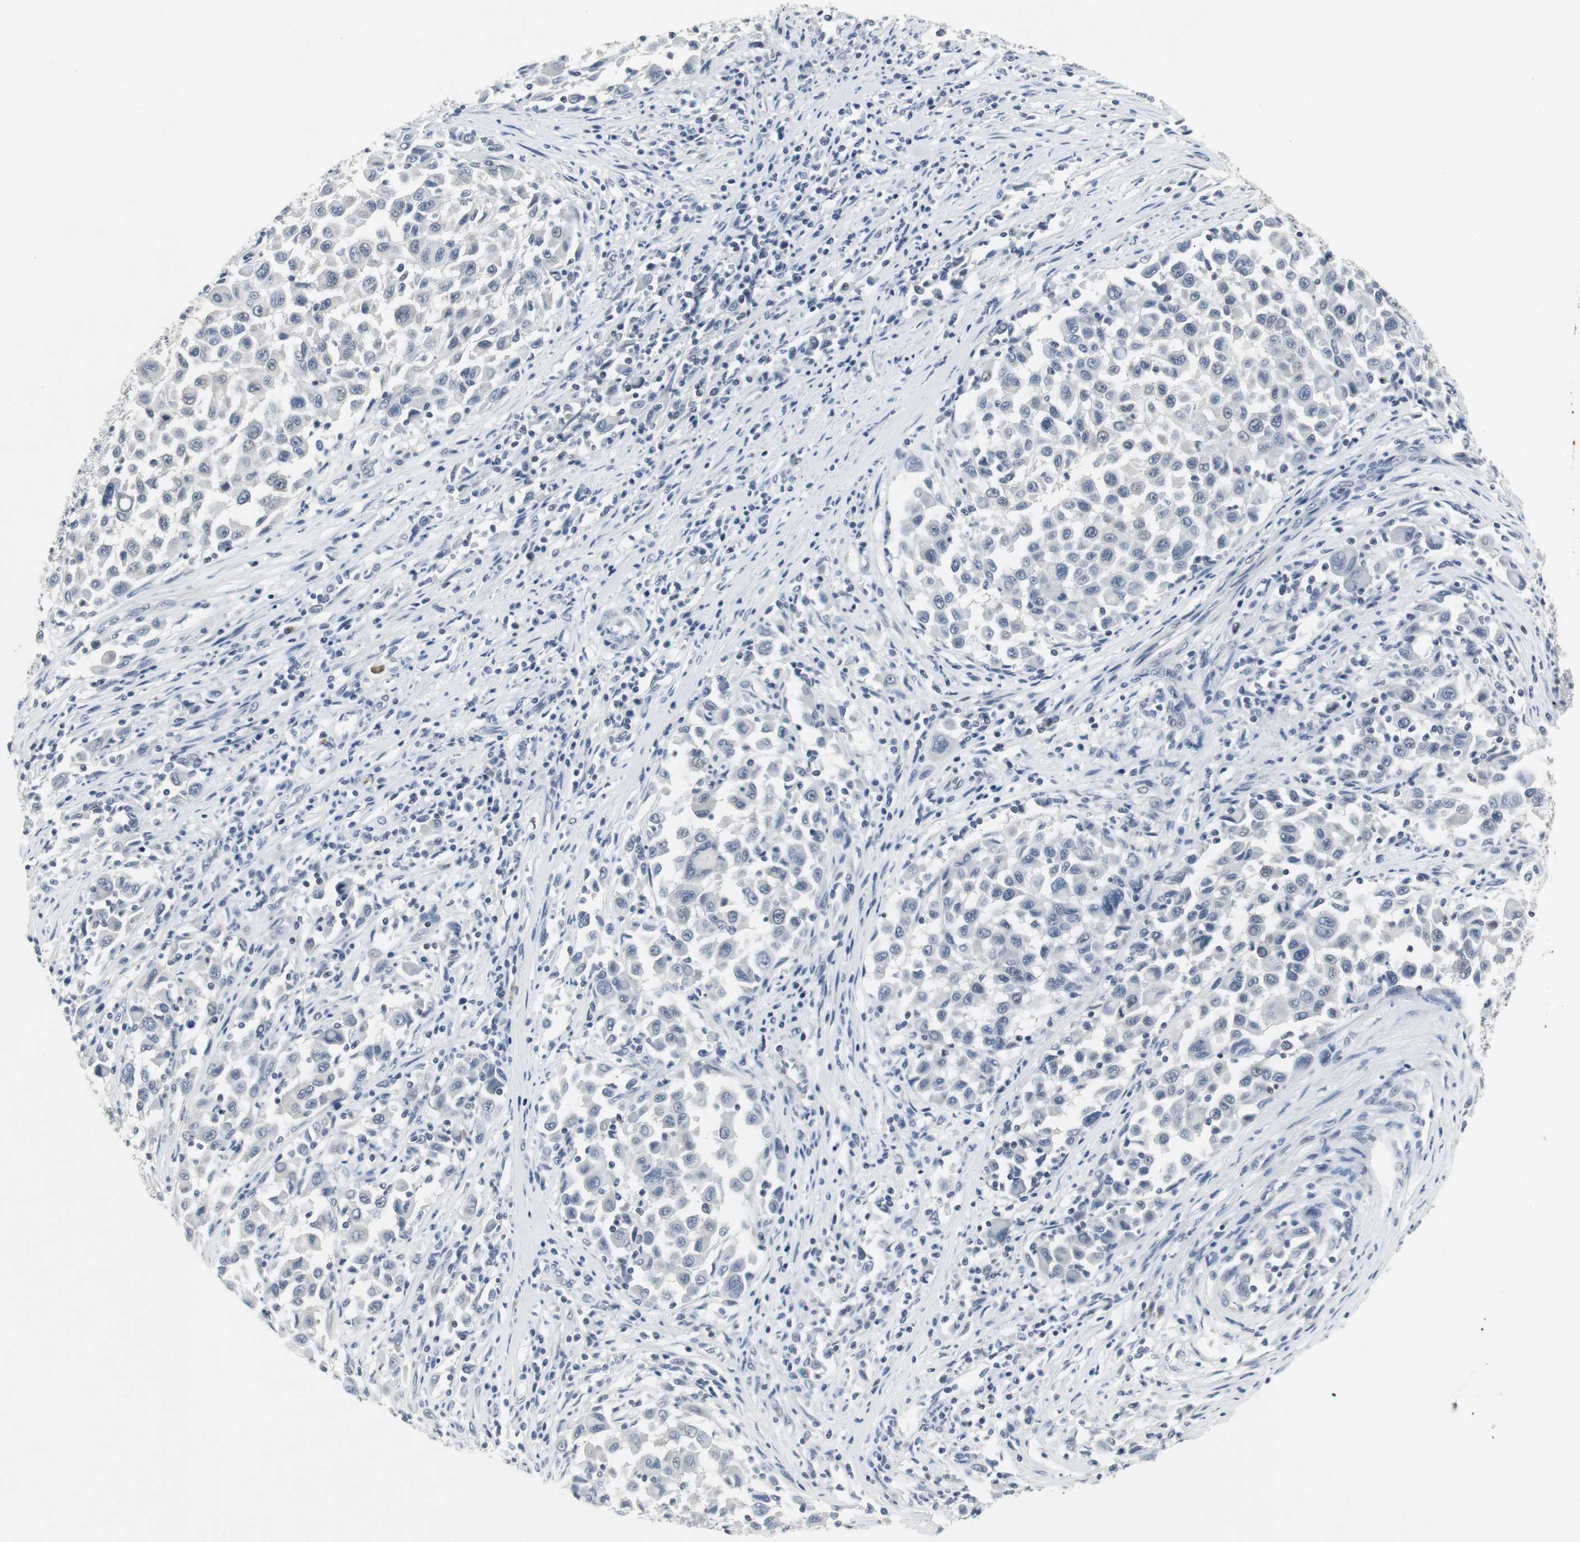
{"staining": {"intensity": "negative", "quantity": "none", "location": "none"}, "tissue": "melanoma", "cell_type": "Tumor cells", "image_type": "cancer", "snomed": [{"axis": "morphology", "description": "Malignant melanoma, Metastatic site"}, {"axis": "topography", "description": "Lymph node"}], "caption": "Immunohistochemistry of melanoma displays no expression in tumor cells. (Brightfield microscopy of DAB IHC at high magnification).", "gene": "ELK1", "patient": {"sex": "male", "age": 61}}